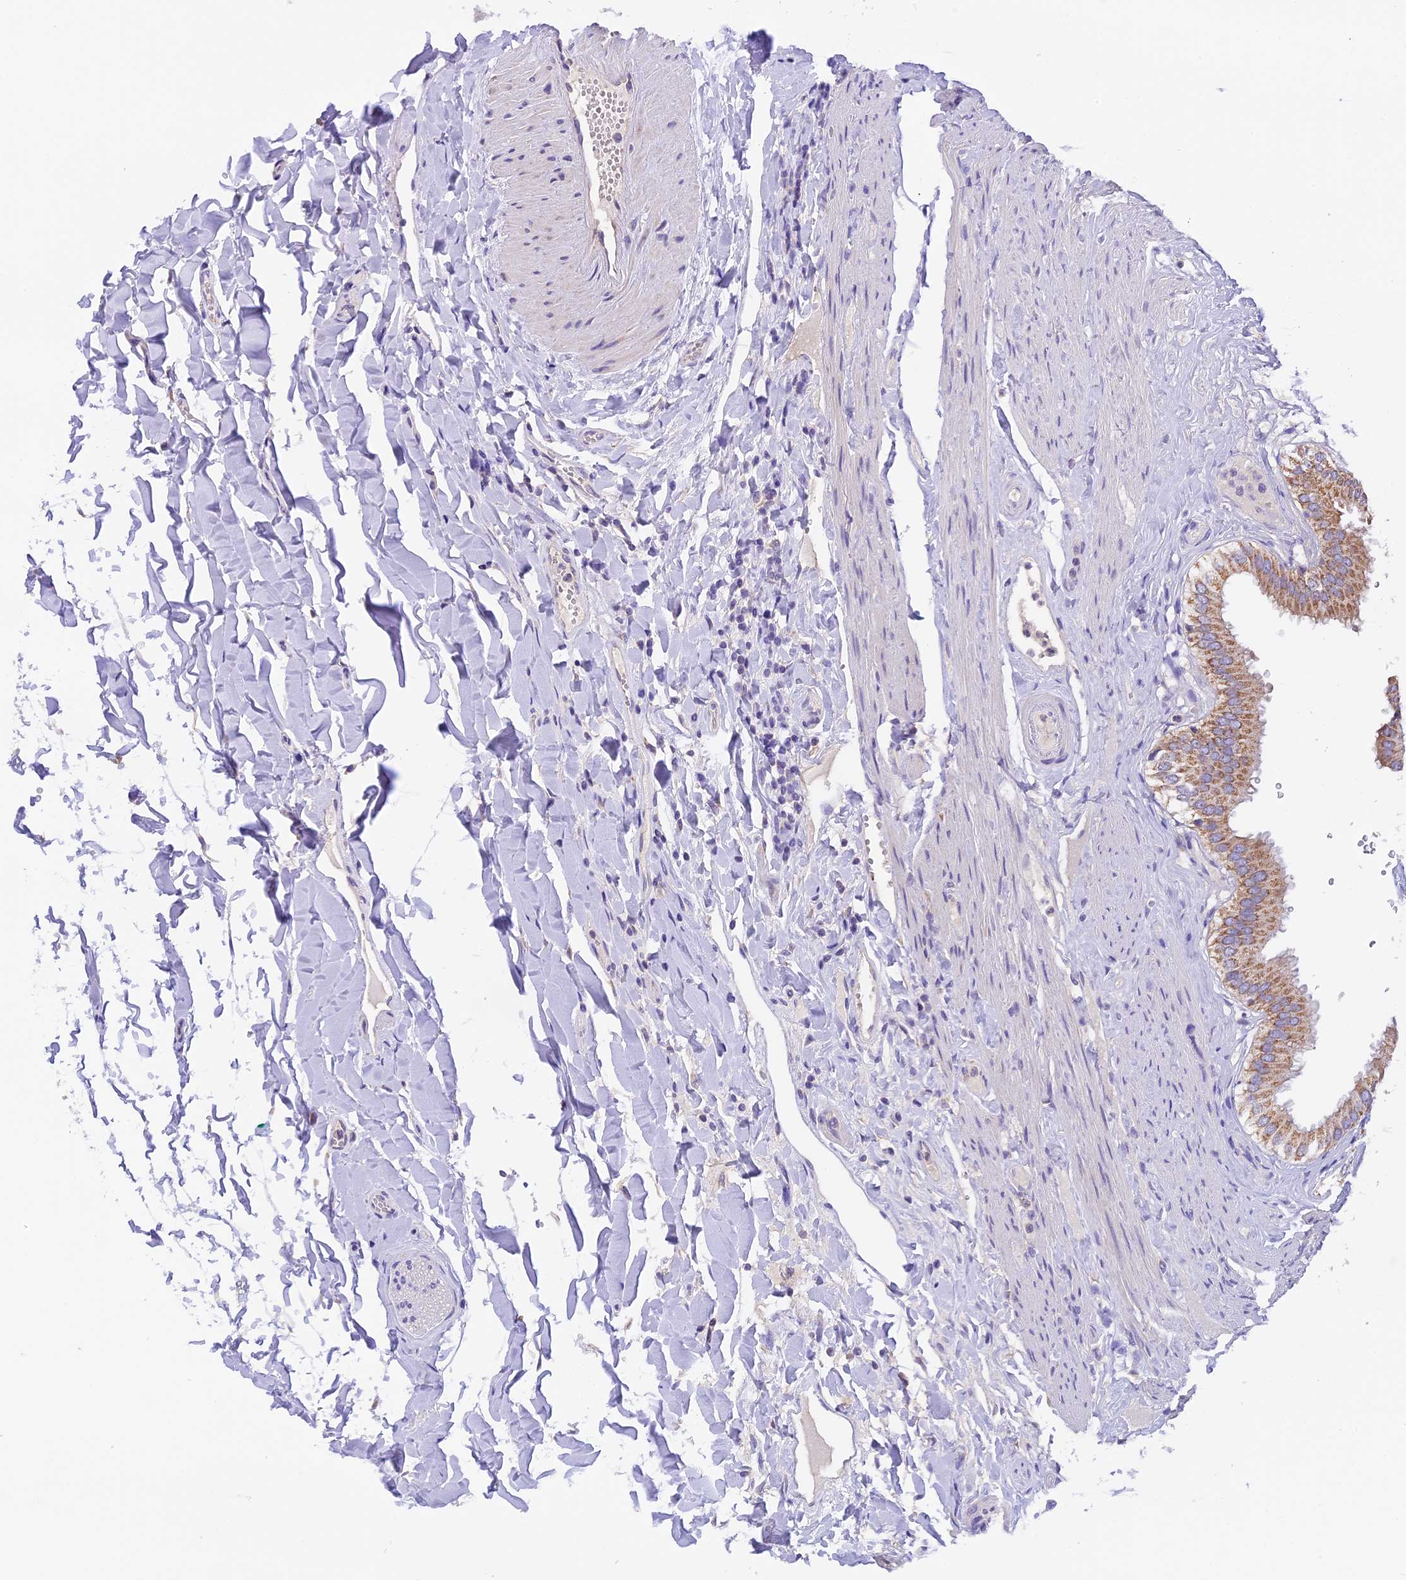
{"staining": {"intensity": "moderate", "quantity": "25%-75%", "location": "cytoplasmic/membranous"}, "tissue": "gallbladder", "cell_type": "Glandular cells", "image_type": "normal", "snomed": [{"axis": "morphology", "description": "Normal tissue, NOS"}, {"axis": "topography", "description": "Gallbladder"}], "caption": "Immunohistochemistry (IHC) (DAB (3,3'-diaminobenzidine)) staining of normal gallbladder displays moderate cytoplasmic/membranous protein expression in about 25%-75% of glandular cells. (DAB IHC with brightfield microscopy, high magnification).", "gene": "MGME1", "patient": {"sex": "female", "age": 61}}